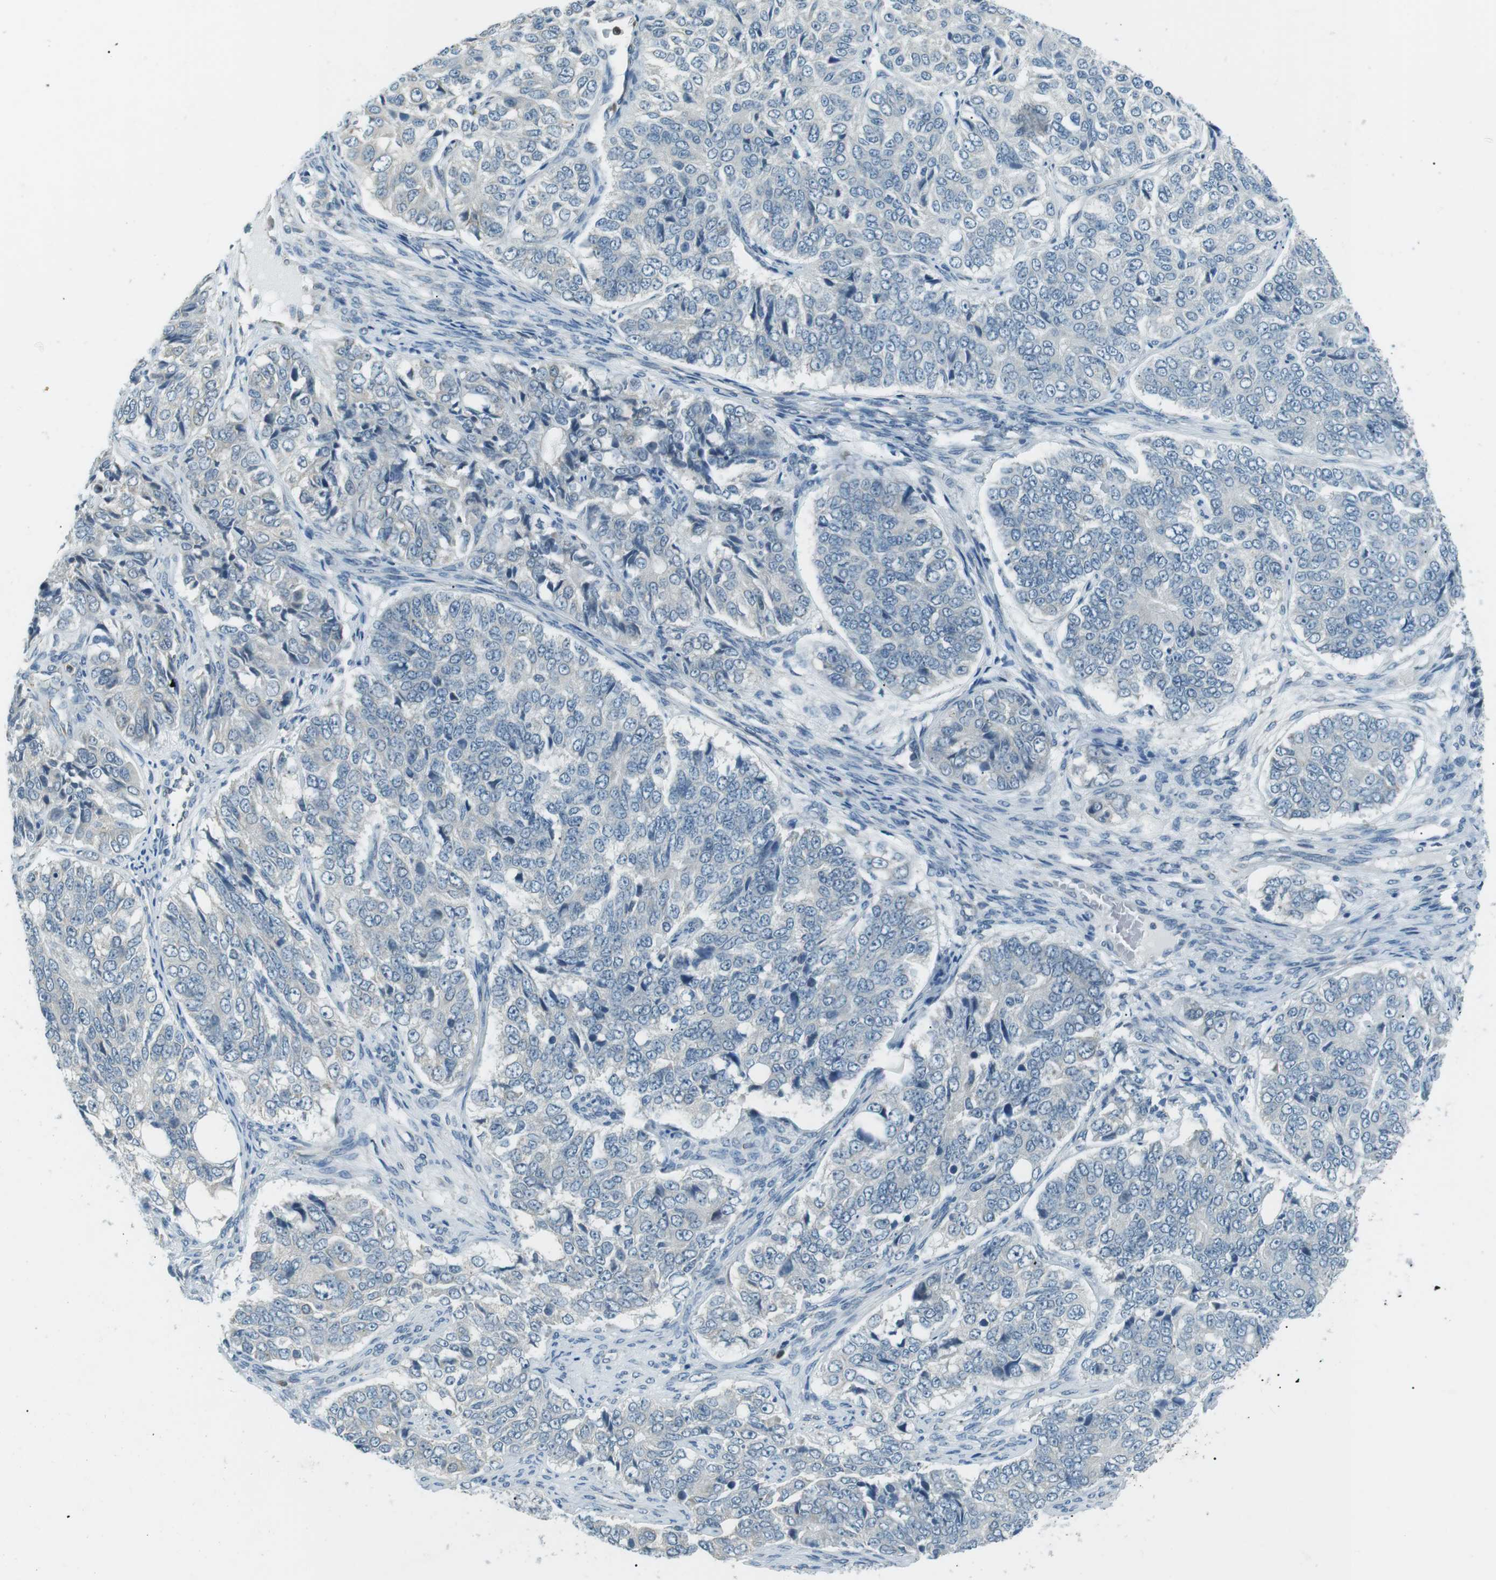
{"staining": {"intensity": "negative", "quantity": "none", "location": "none"}, "tissue": "ovarian cancer", "cell_type": "Tumor cells", "image_type": "cancer", "snomed": [{"axis": "morphology", "description": "Carcinoma, endometroid"}, {"axis": "topography", "description": "Ovary"}], "caption": "Micrograph shows no significant protein expression in tumor cells of ovarian cancer (endometroid carcinoma).", "gene": "SERPINB2", "patient": {"sex": "female", "age": 51}}